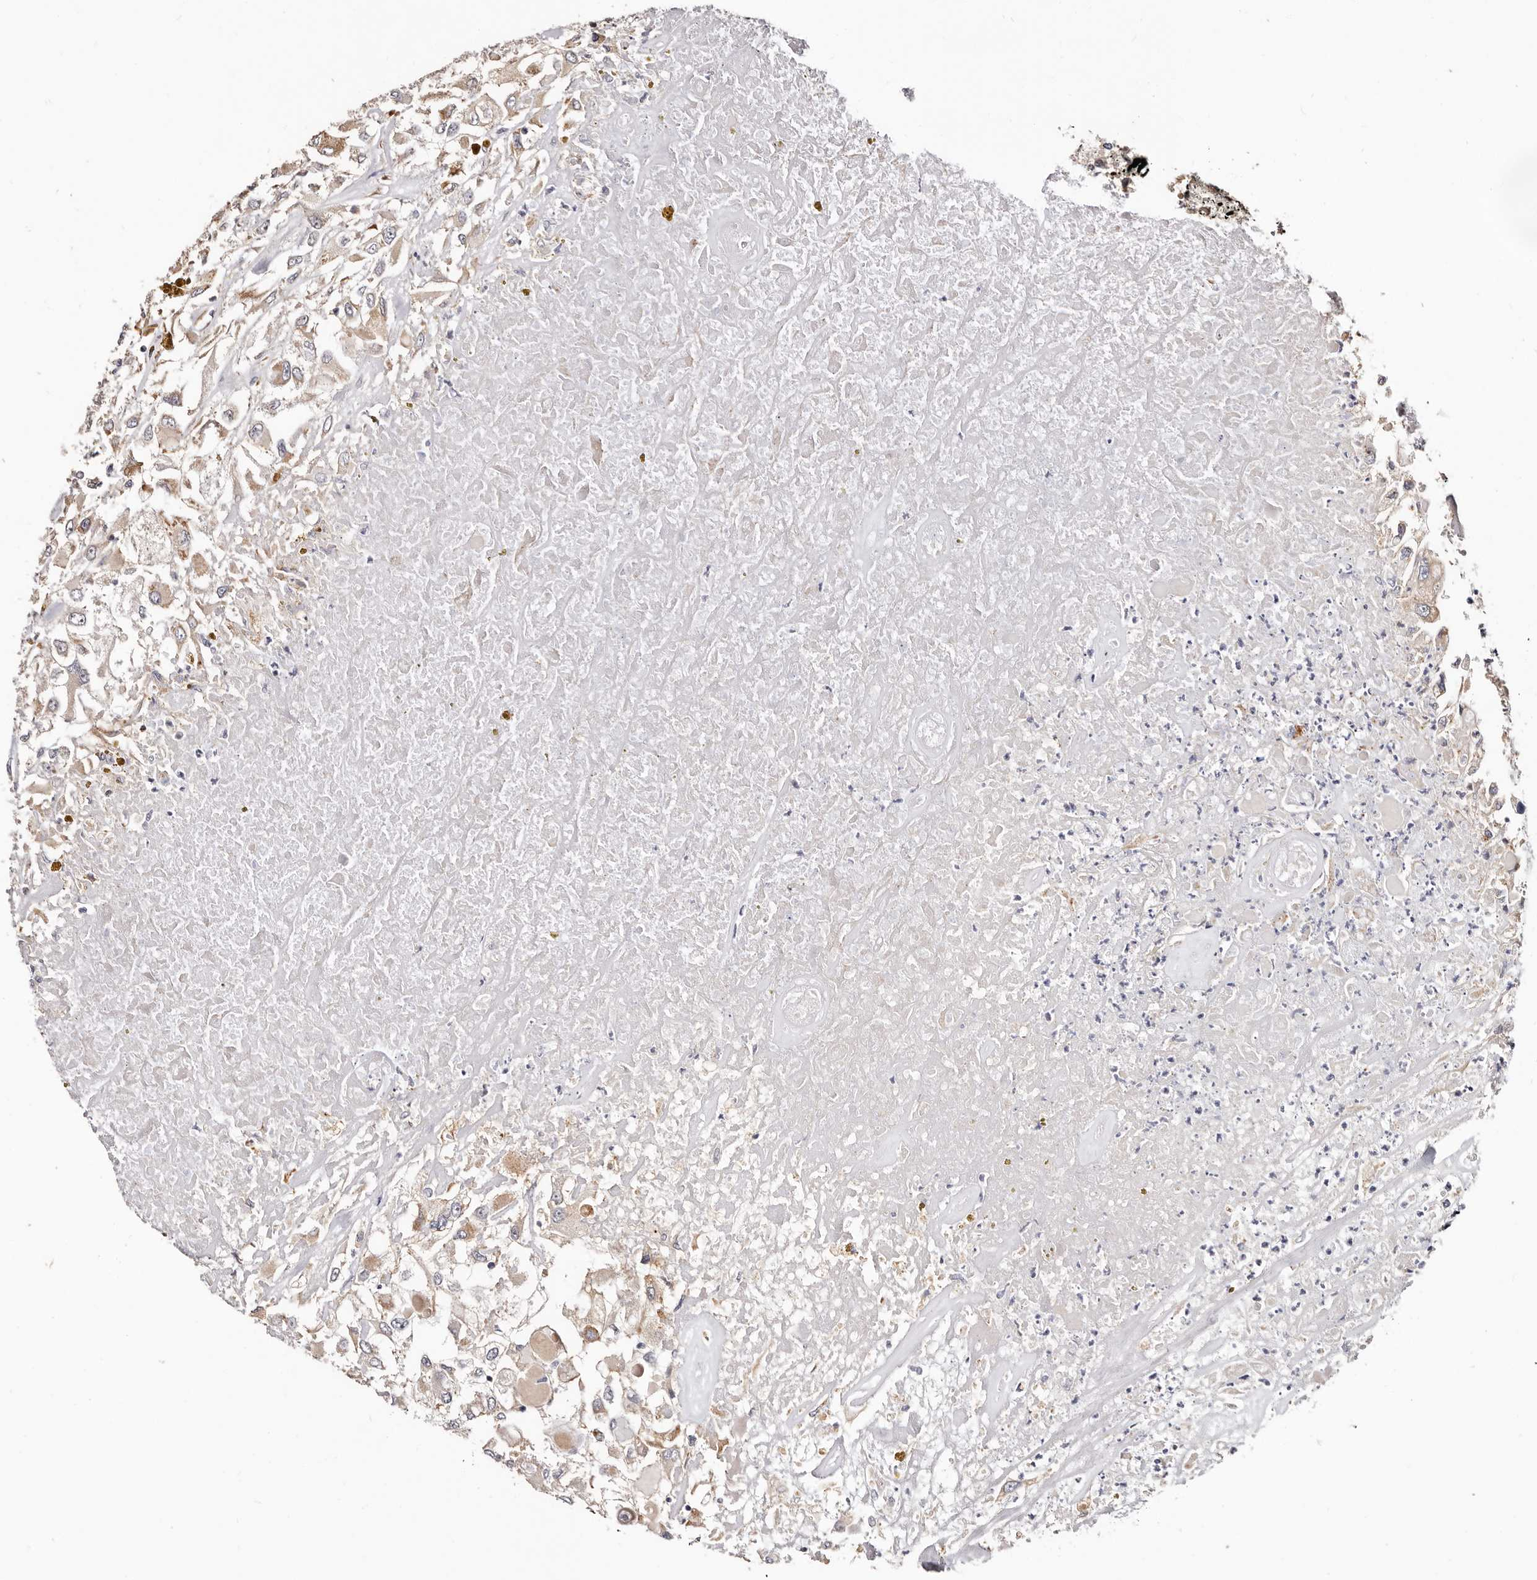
{"staining": {"intensity": "weak", "quantity": ">75%", "location": "cytoplasmic/membranous"}, "tissue": "renal cancer", "cell_type": "Tumor cells", "image_type": "cancer", "snomed": [{"axis": "morphology", "description": "Adenocarcinoma, NOS"}, {"axis": "topography", "description": "Kidney"}], "caption": "High-magnification brightfield microscopy of renal cancer stained with DAB (brown) and counterstained with hematoxylin (blue). tumor cells exhibit weak cytoplasmic/membranous staining is identified in approximately>75% of cells.", "gene": "TRIP13", "patient": {"sex": "female", "age": 52}}